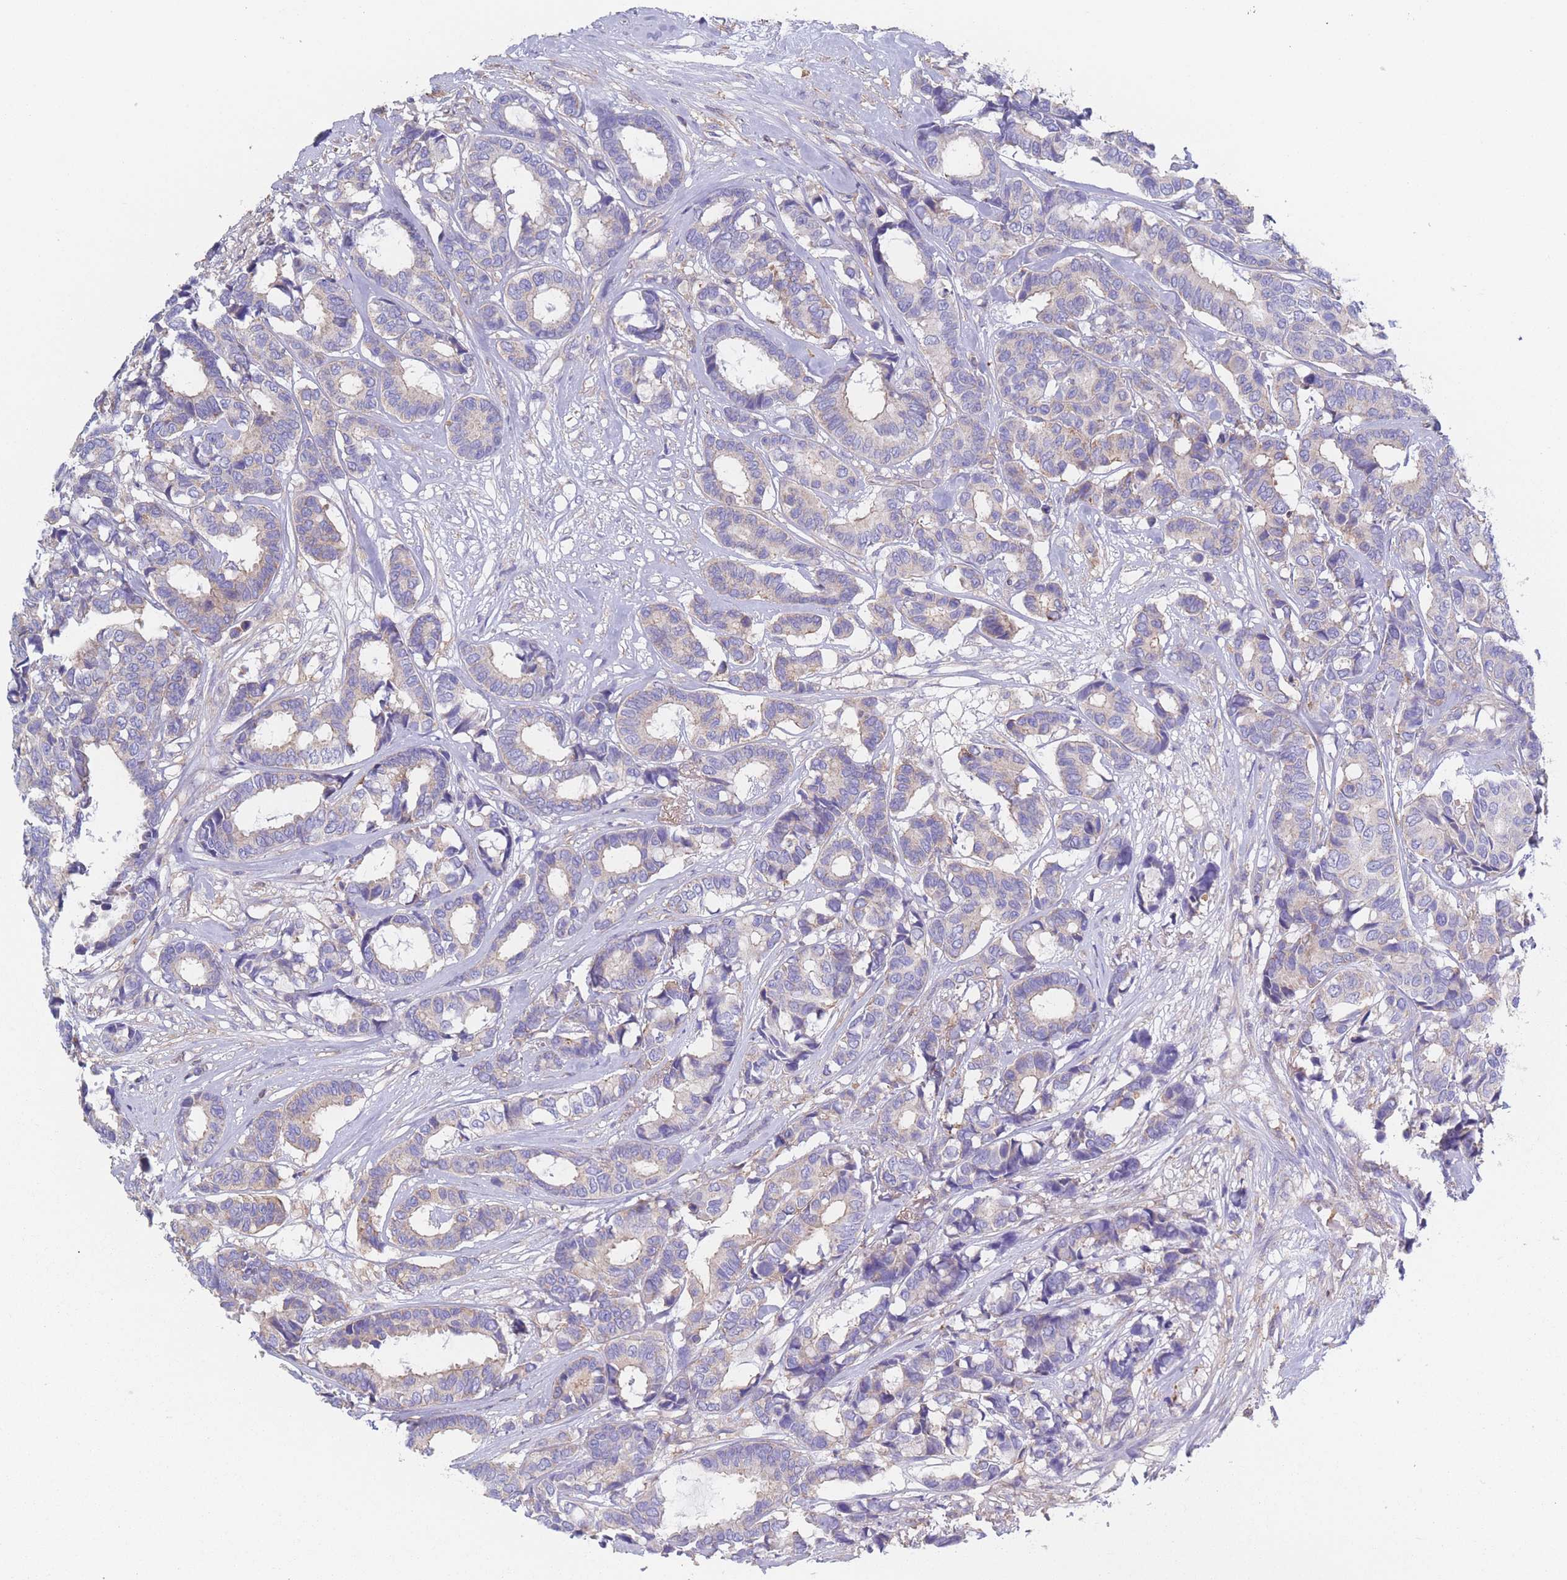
{"staining": {"intensity": "negative", "quantity": "none", "location": "none"}, "tissue": "breast cancer", "cell_type": "Tumor cells", "image_type": "cancer", "snomed": [{"axis": "morphology", "description": "Duct carcinoma"}, {"axis": "topography", "description": "Breast"}], "caption": "Human intraductal carcinoma (breast) stained for a protein using IHC exhibits no expression in tumor cells.", "gene": "ADH1A", "patient": {"sex": "female", "age": 87}}